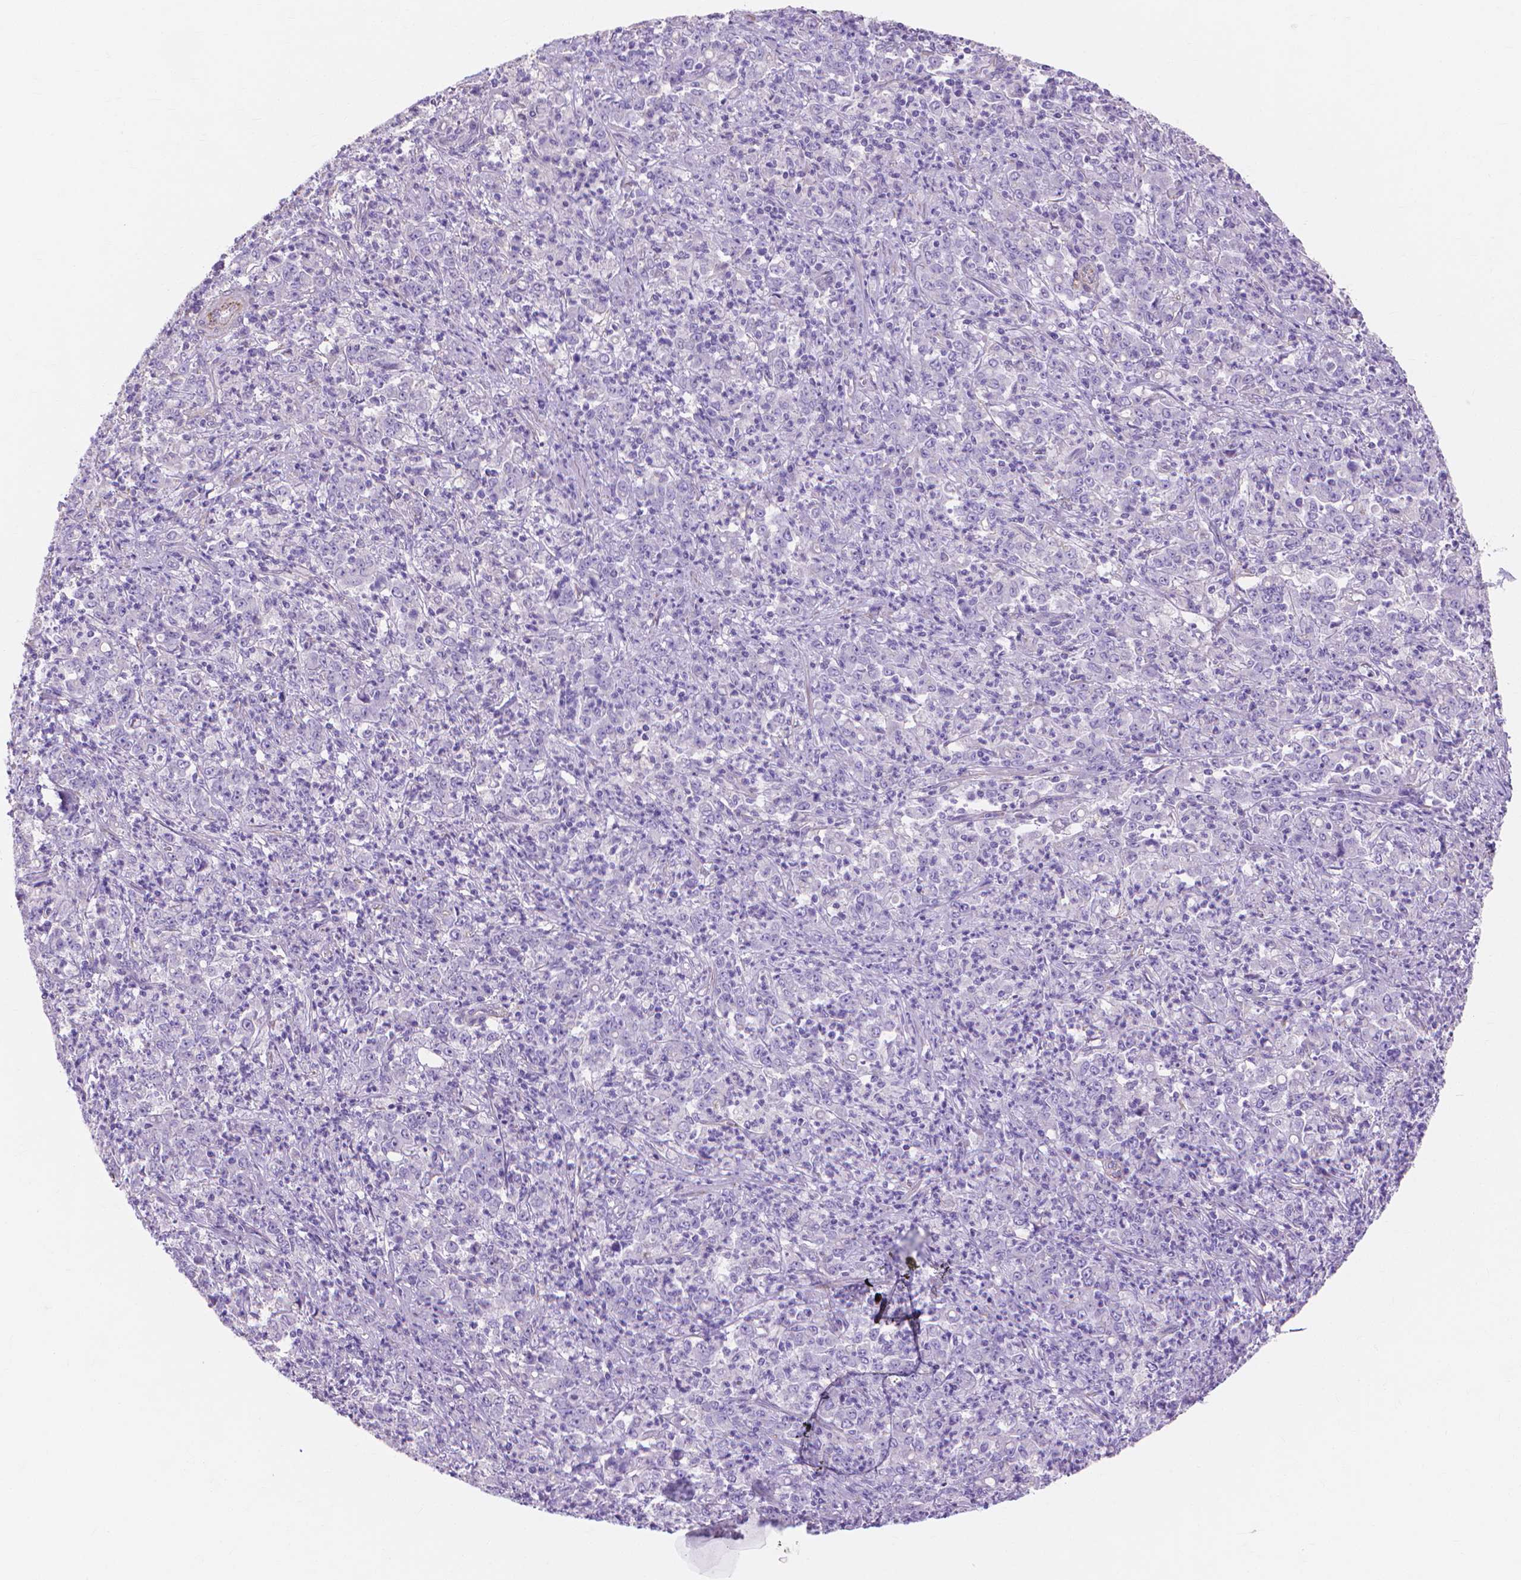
{"staining": {"intensity": "negative", "quantity": "none", "location": "none"}, "tissue": "stomach cancer", "cell_type": "Tumor cells", "image_type": "cancer", "snomed": [{"axis": "morphology", "description": "Adenocarcinoma, NOS"}, {"axis": "topography", "description": "Stomach, lower"}], "caption": "An IHC image of stomach cancer (adenocarcinoma) is shown. There is no staining in tumor cells of stomach cancer (adenocarcinoma).", "gene": "MBLAC1", "patient": {"sex": "female", "age": 71}}